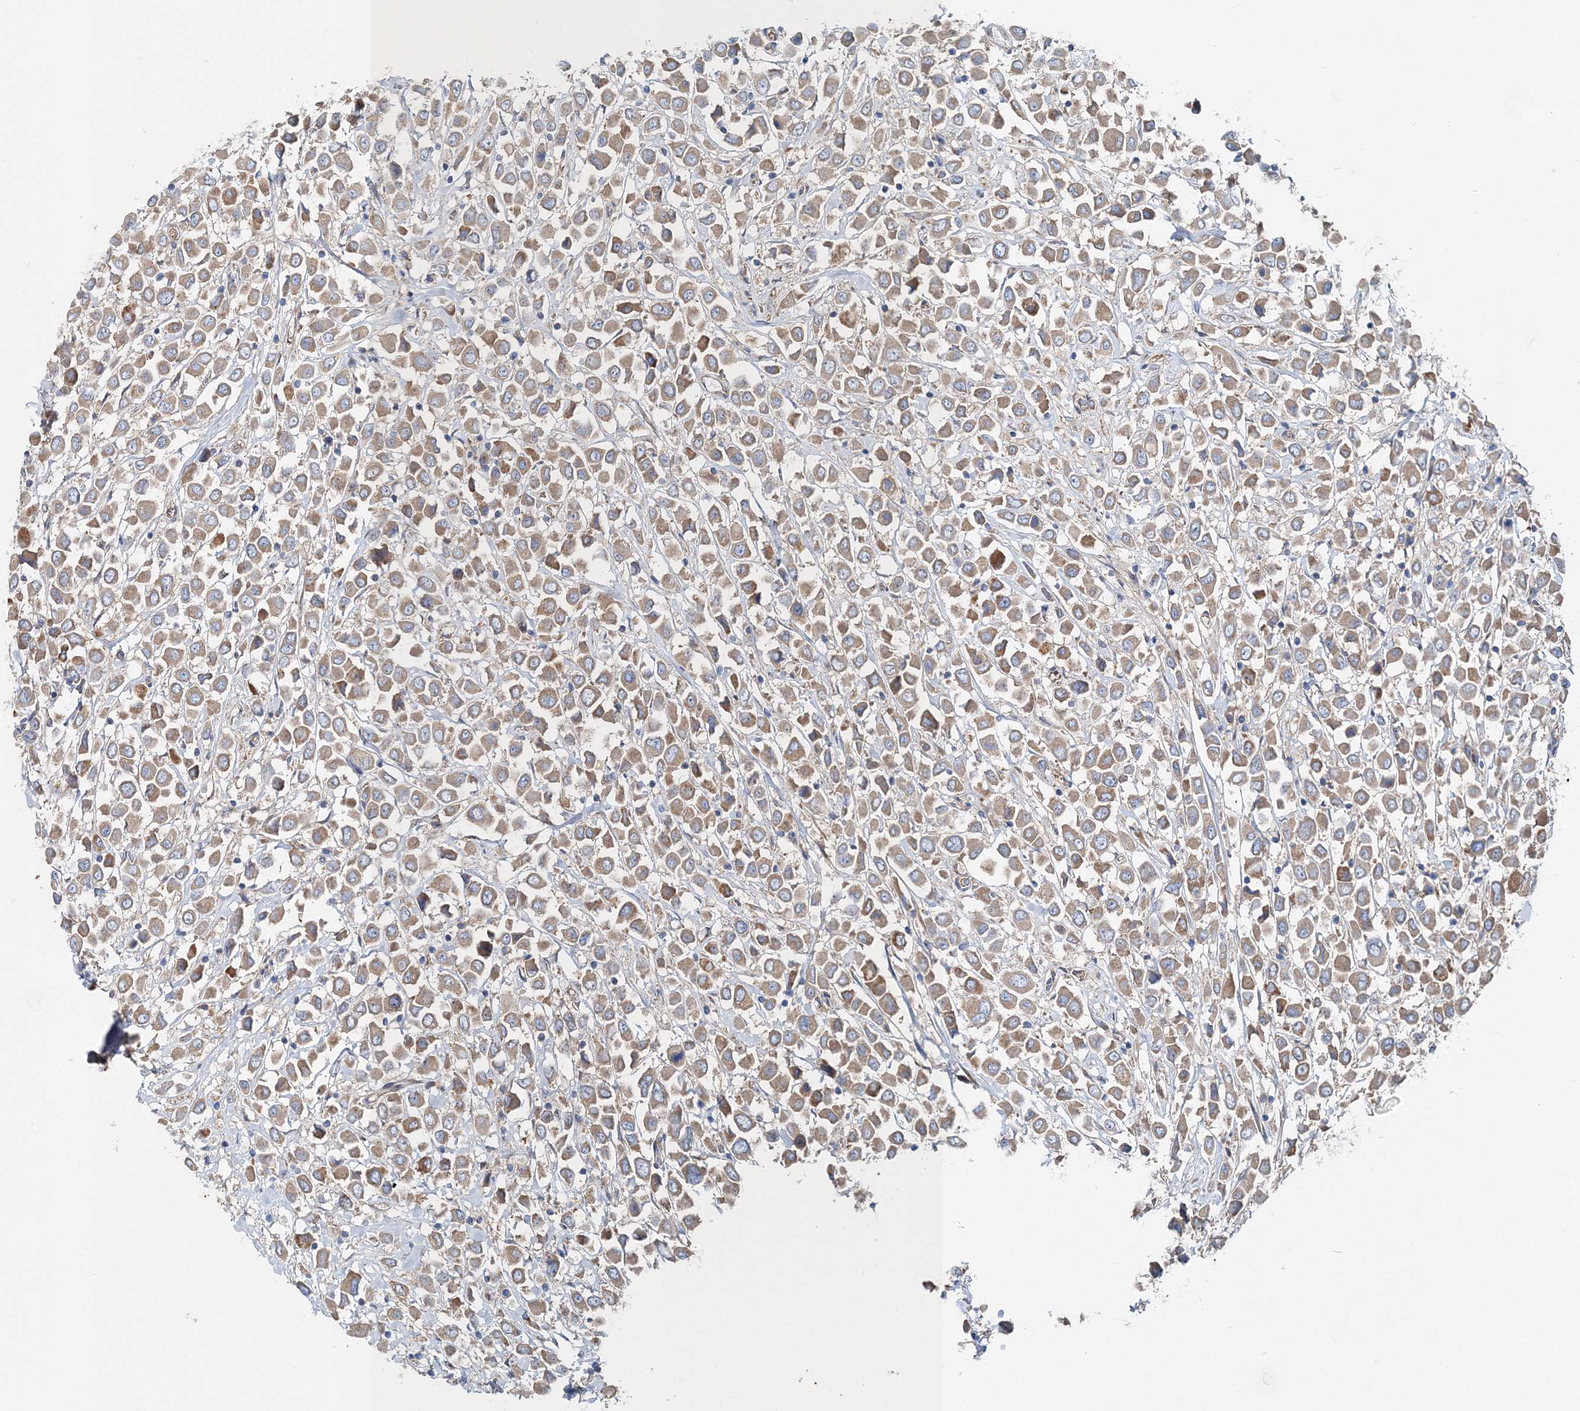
{"staining": {"intensity": "moderate", "quantity": ">75%", "location": "cytoplasmic/membranous"}, "tissue": "breast cancer", "cell_type": "Tumor cells", "image_type": "cancer", "snomed": [{"axis": "morphology", "description": "Duct carcinoma"}, {"axis": "topography", "description": "Breast"}], "caption": "Immunohistochemical staining of breast invasive ductal carcinoma shows medium levels of moderate cytoplasmic/membranous protein staining in about >75% of tumor cells.", "gene": "MPHOSPH9", "patient": {"sex": "female", "age": 61}}